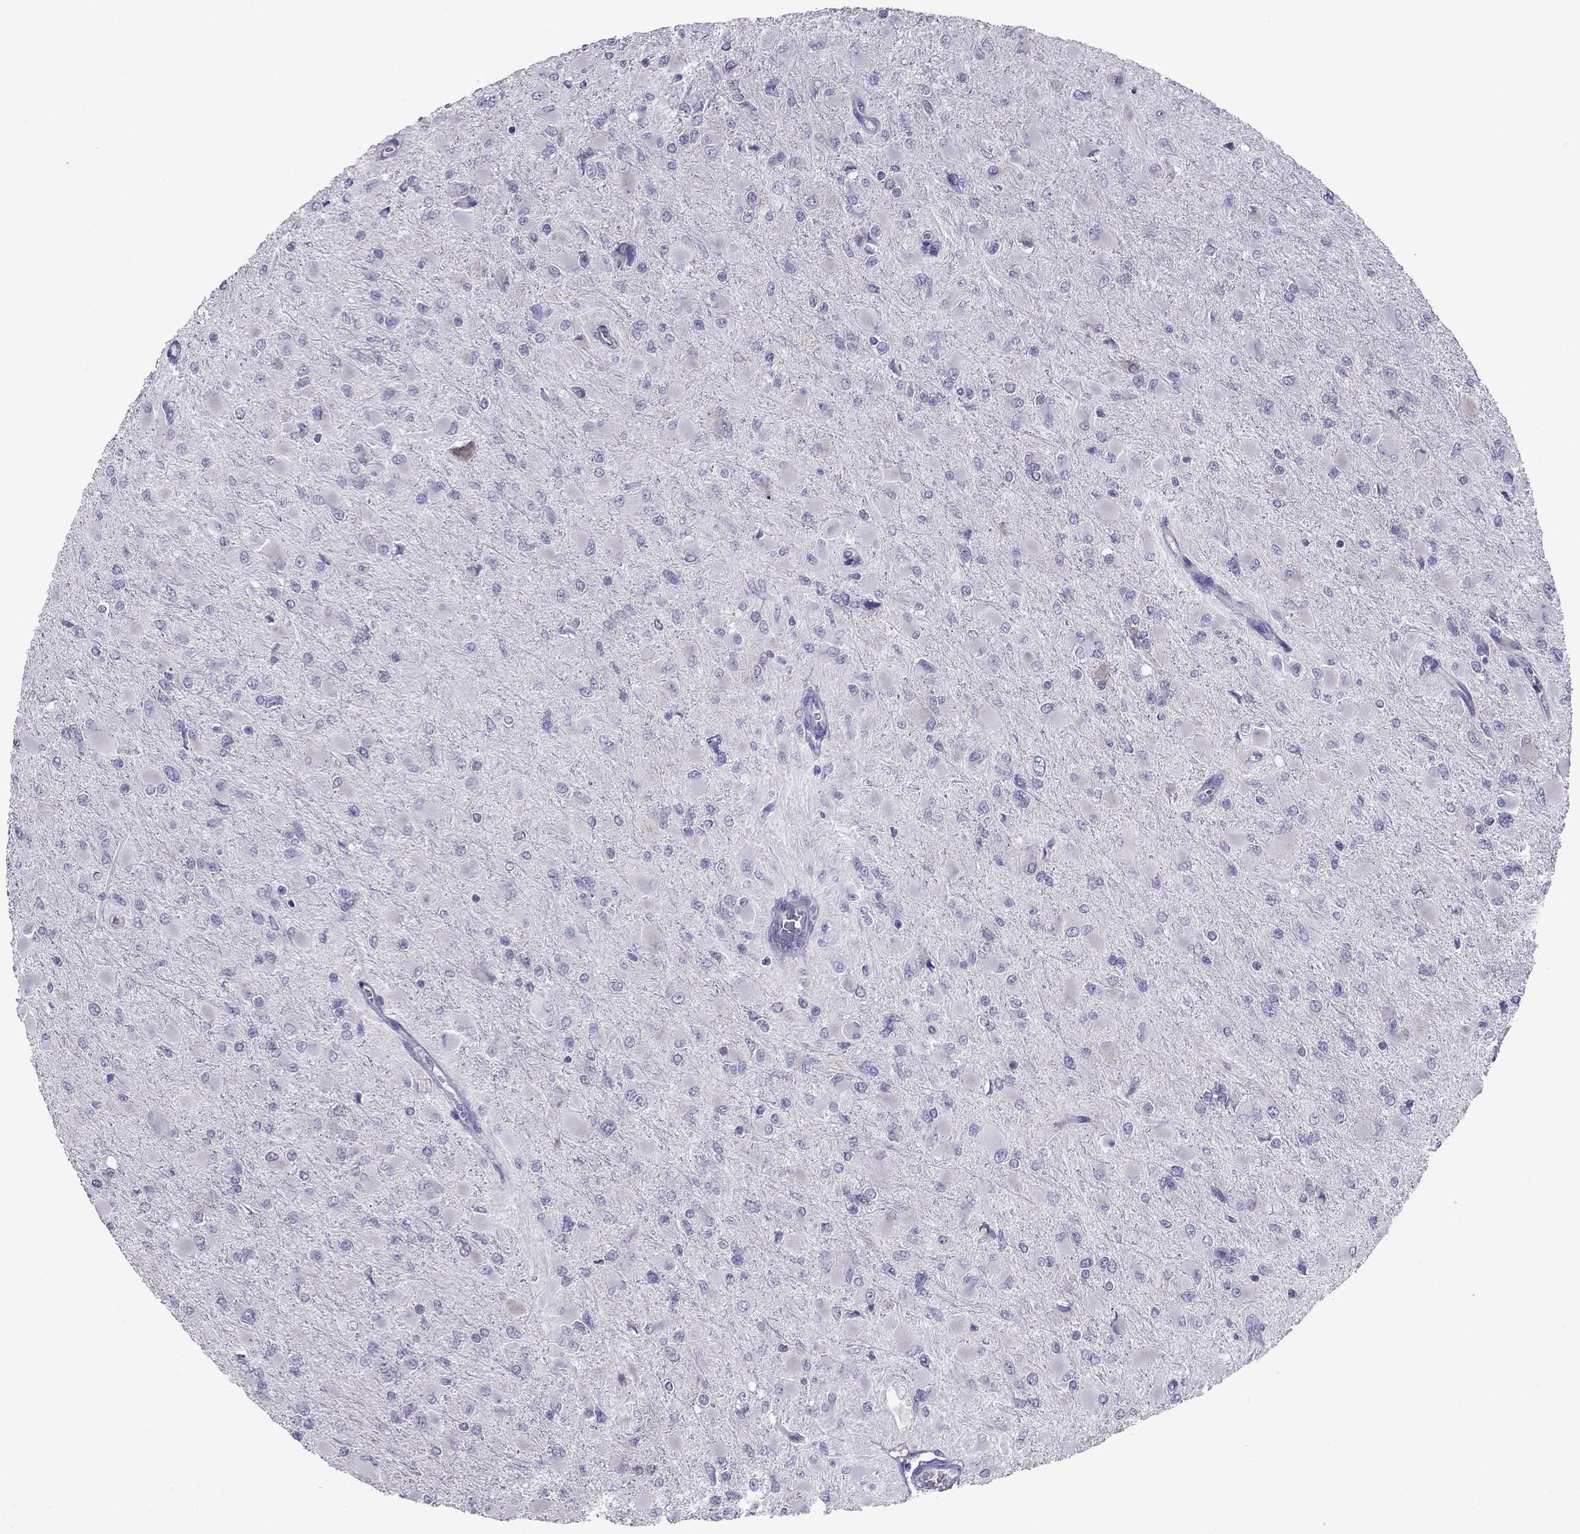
{"staining": {"intensity": "negative", "quantity": "none", "location": "none"}, "tissue": "glioma", "cell_type": "Tumor cells", "image_type": "cancer", "snomed": [{"axis": "morphology", "description": "Glioma, malignant, High grade"}, {"axis": "topography", "description": "Cerebral cortex"}], "caption": "A photomicrograph of glioma stained for a protein demonstrates no brown staining in tumor cells.", "gene": "MAEL", "patient": {"sex": "female", "age": 36}}